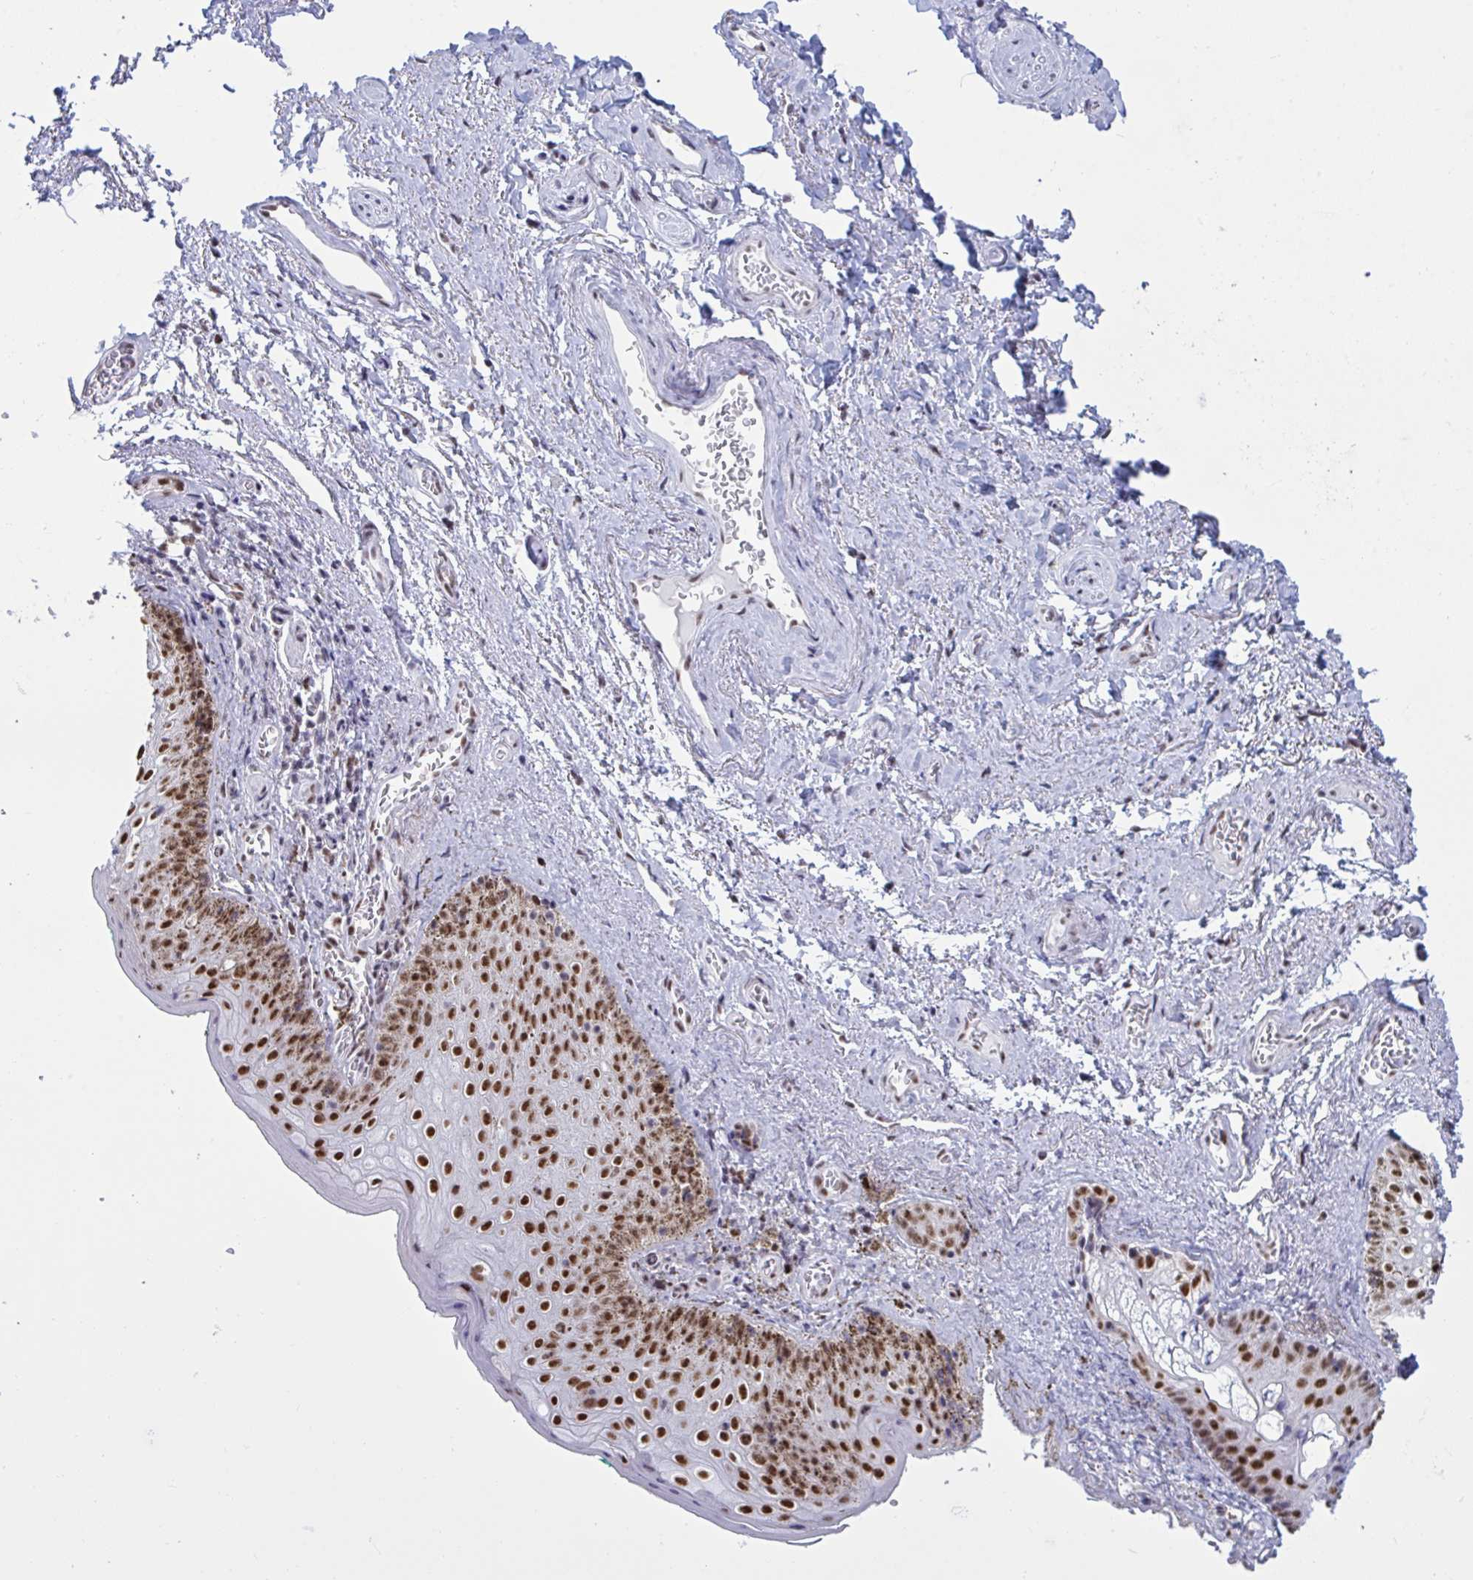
{"staining": {"intensity": "strong", "quantity": ">75%", "location": "nuclear"}, "tissue": "vagina", "cell_type": "Squamous epithelial cells", "image_type": "normal", "snomed": [{"axis": "morphology", "description": "Normal tissue, NOS"}, {"axis": "topography", "description": "Vulva"}, {"axis": "topography", "description": "Vagina"}, {"axis": "topography", "description": "Peripheral nerve tissue"}], "caption": "A photomicrograph of human vagina stained for a protein exhibits strong nuclear brown staining in squamous epithelial cells.", "gene": "PPP1R10", "patient": {"sex": "female", "age": 66}}